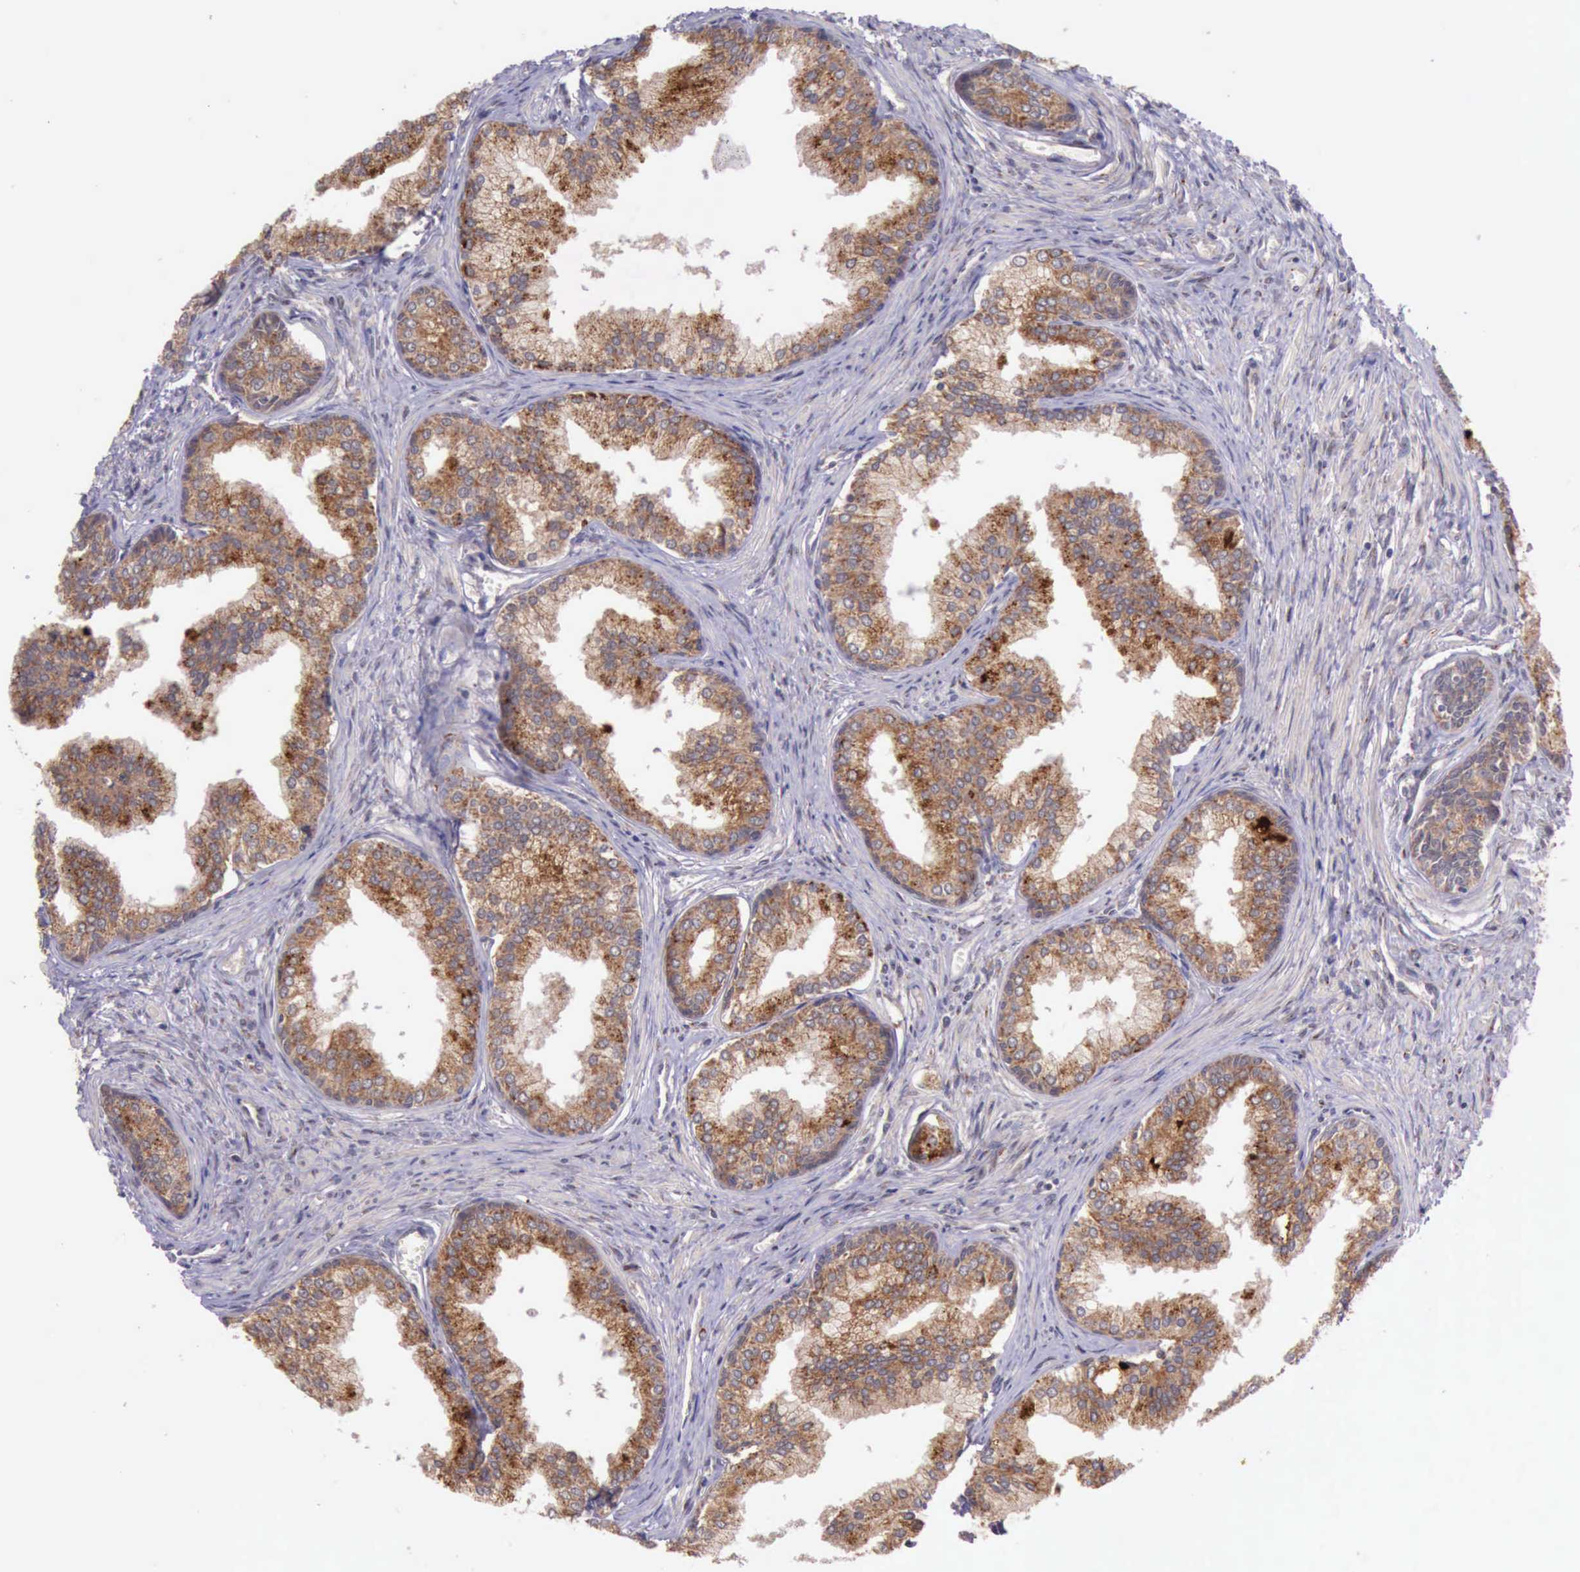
{"staining": {"intensity": "strong", "quantity": ">75%", "location": "cytoplasmic/membranous"}, "tissue": "prostate", "cell_type": "Glandular cells", "image_type": "normal", "snomed": [{"axis": "morphology", "description": "Normal tissue, NOS"}, {"axis": "topography", "description": "Prostate"}], "caption": "Protein analysis of benign prostate demonstrates strong cytoplasmic/membranous expression in about >75% of glandular cells. (DAB (3,3'-diaminobenzidine) IHC, brown staining for protein, blue staining for nuclei).", "gene": "ARMCX3", "patient": {"sex": "male", "age": 68}}